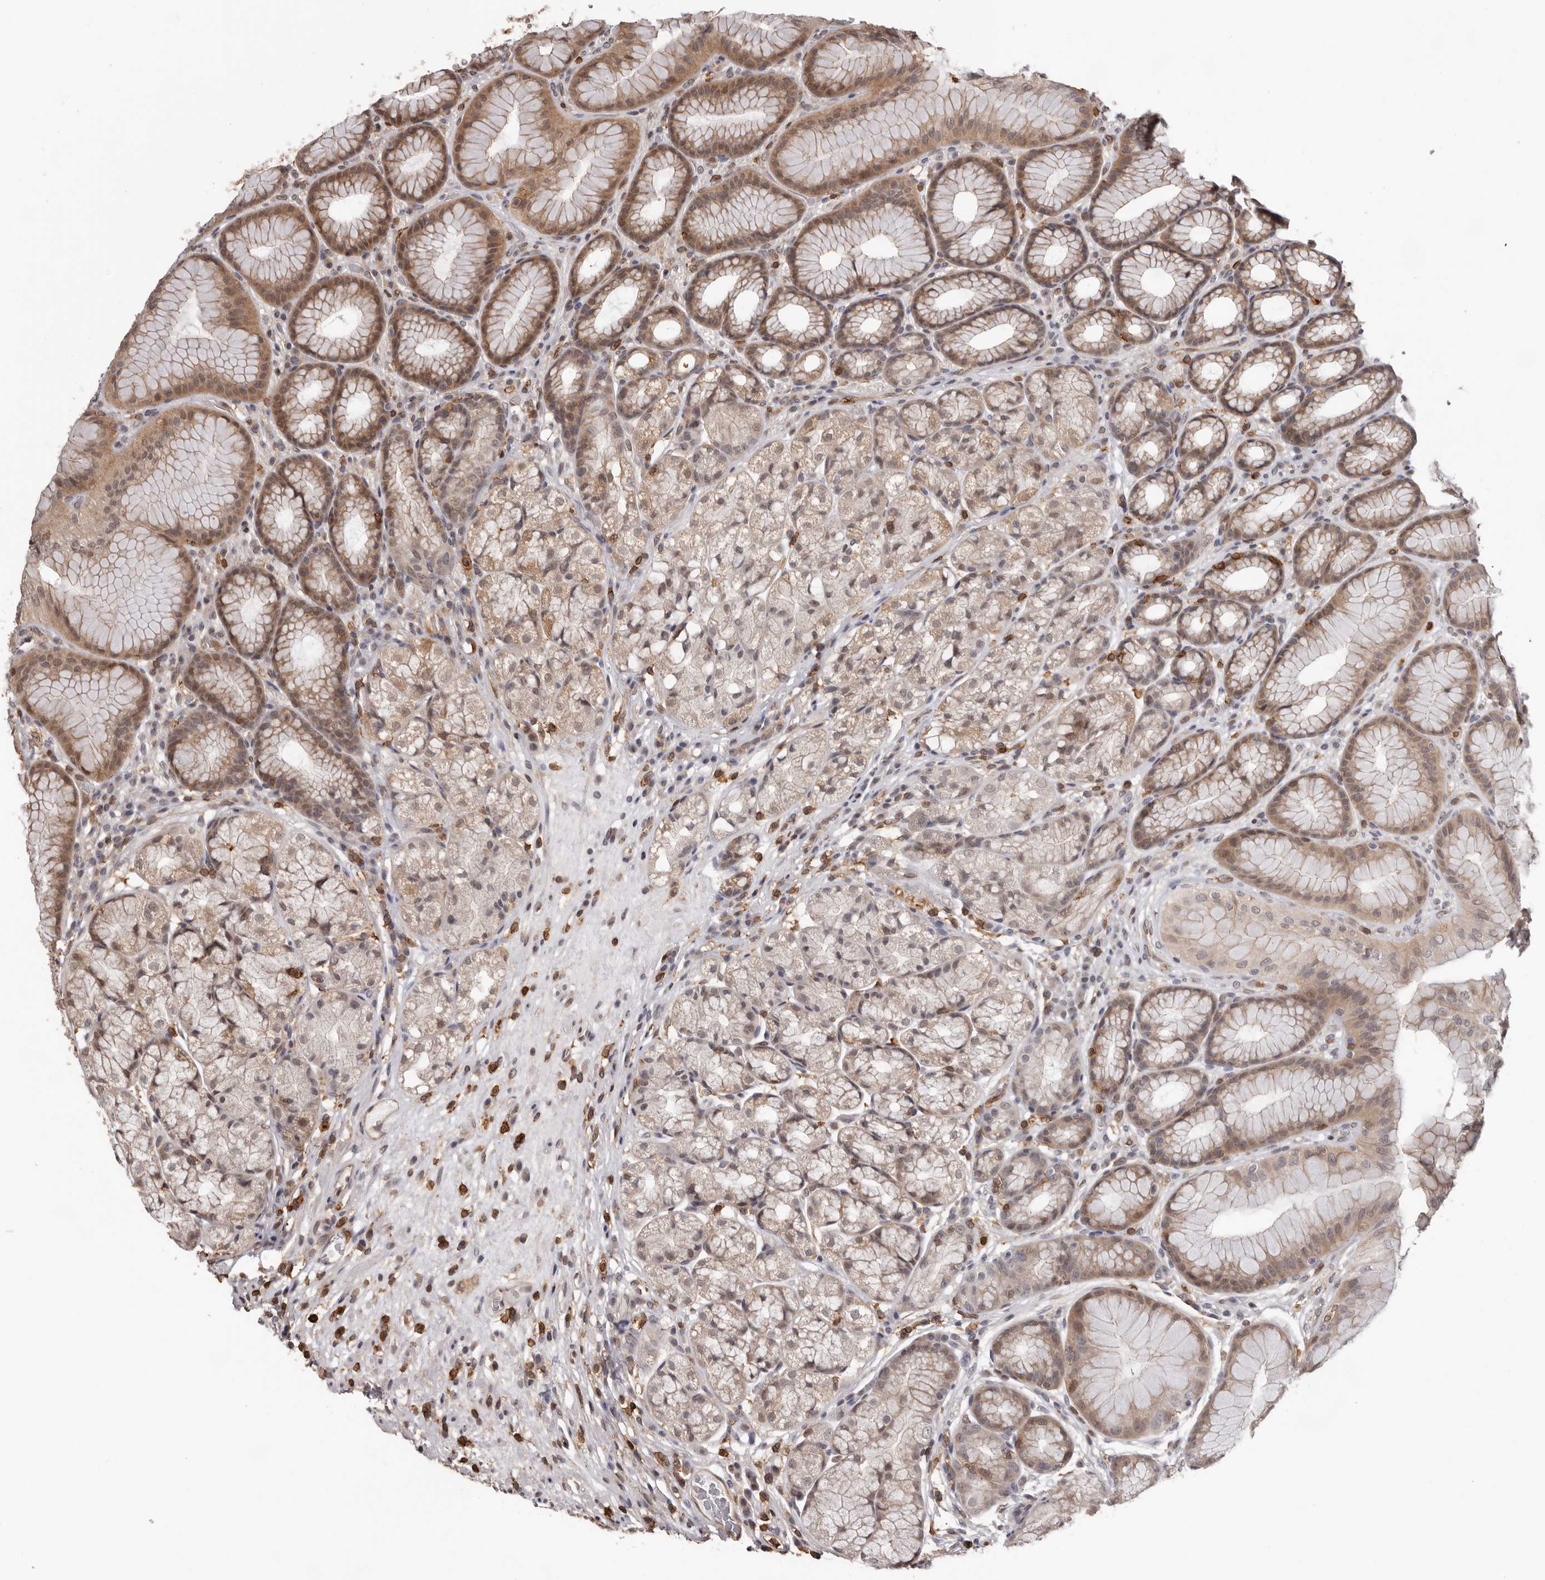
{"staining": {"intensity": "moderate", "quantity": "25%-75%", "location": "cytoplasmic/membranous"}, "tissue": "stomach", "cell_type": "Glandular cells", "image_type": "normal", "snomed": [{"axis": "morphology", "description": "Normal tissue, NOS"}, {"axis": "topography", "description": "Stomach"}], "caption": "Protein expression analysis of benign human stomach reveals moderate cytoplasmic/membranous positivity in approximately 25%-75% of glandular cells.", "gene": "PRR12", "patient": {"sex": "male", "age": 57}}